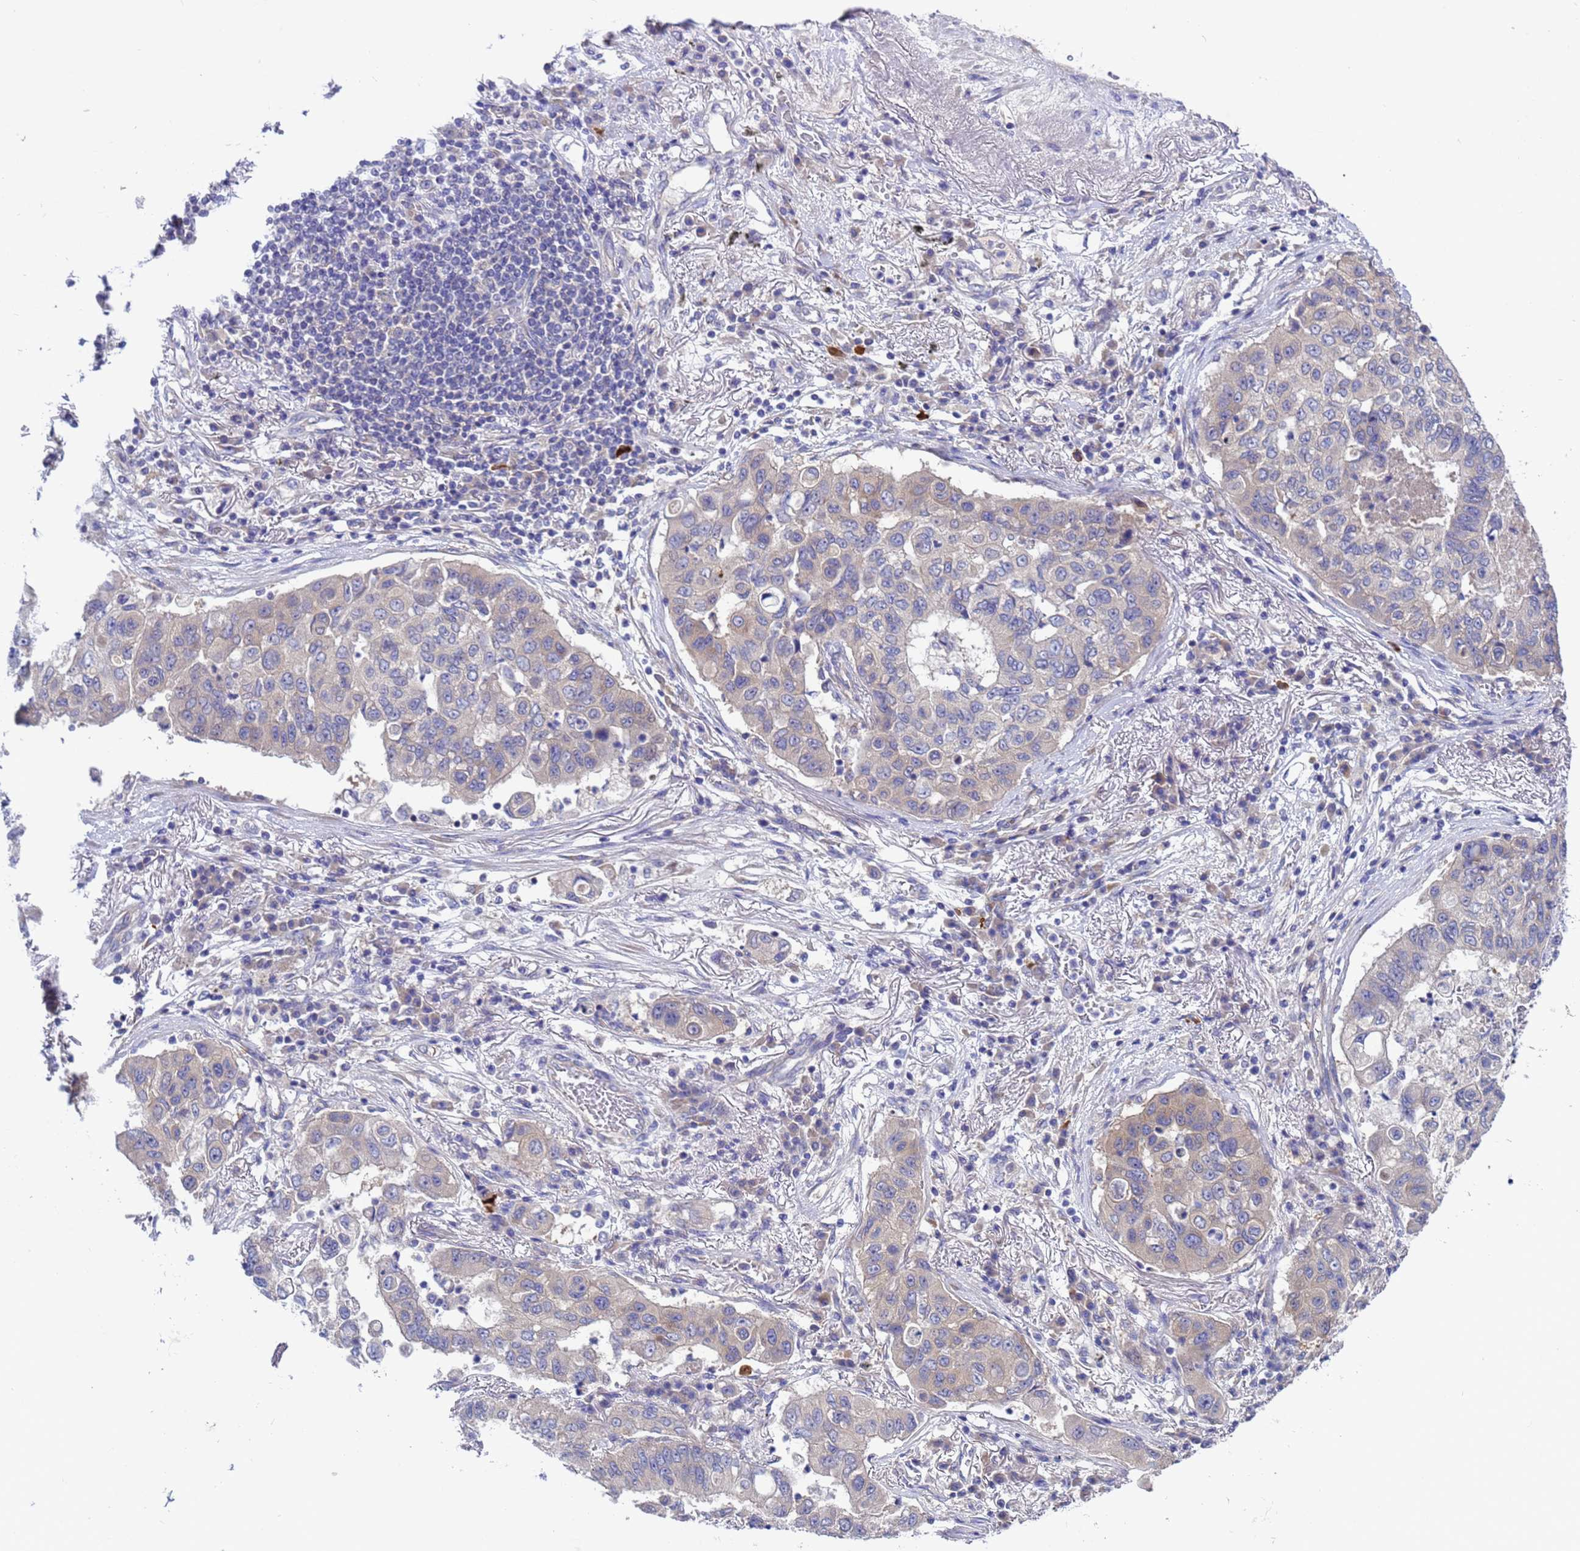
{"staining": {"intensity": "weak", "quantity": "<25%", "location": "cytoplasmic/membranous"}, "tissue": "lung cancer", "cell_type": "Tumor cells", "image_type": "cancer", "snomed": [{"axis": "morphology", "description": "Squamous cell carcinoma, NOS"}, {"axis": "topography", "description": "Lung"}], "caption": "A photomicrograph of human lung squamous cell carcinoma is negative for staining in tumor cells.", "gene": "RC3H2", "patient": {"sex": "male", "age": 74}}